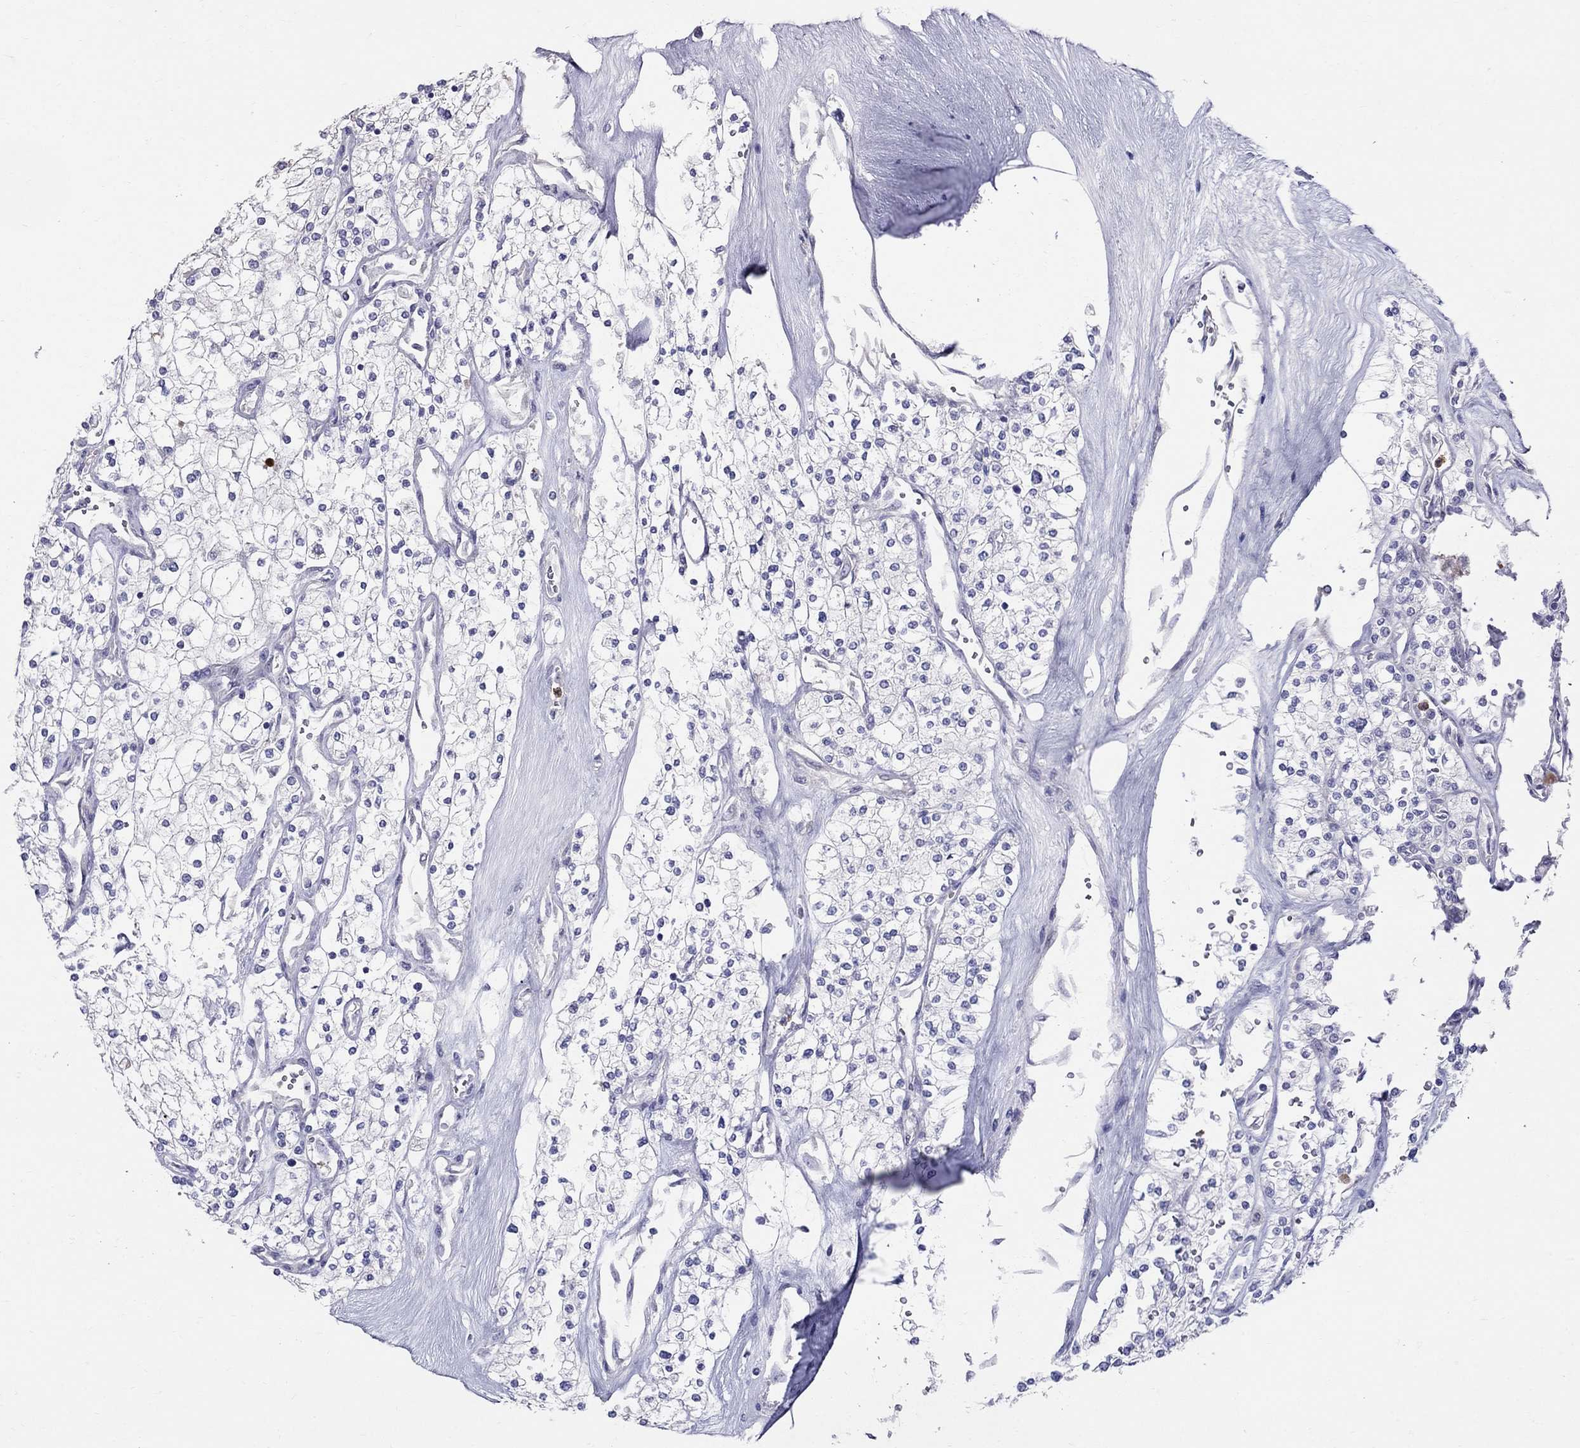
{"staining": {"intensity": "negative", "quantity": "none", "location": "none"}, "tissue": "renal cancer", "cell_type": "Tumor cells", "image_type": "cancer", "snomed": [{"axis": "morphology", "description": "Adenocarcinoma, NOS"}, {"axis": "topography", "description": "Kidney"}], "caption": "IHC of human renal cancer shows no staining in tumor cells.", "gene": "SPINT4", "patient": {"sex": "male", "age": 80}}